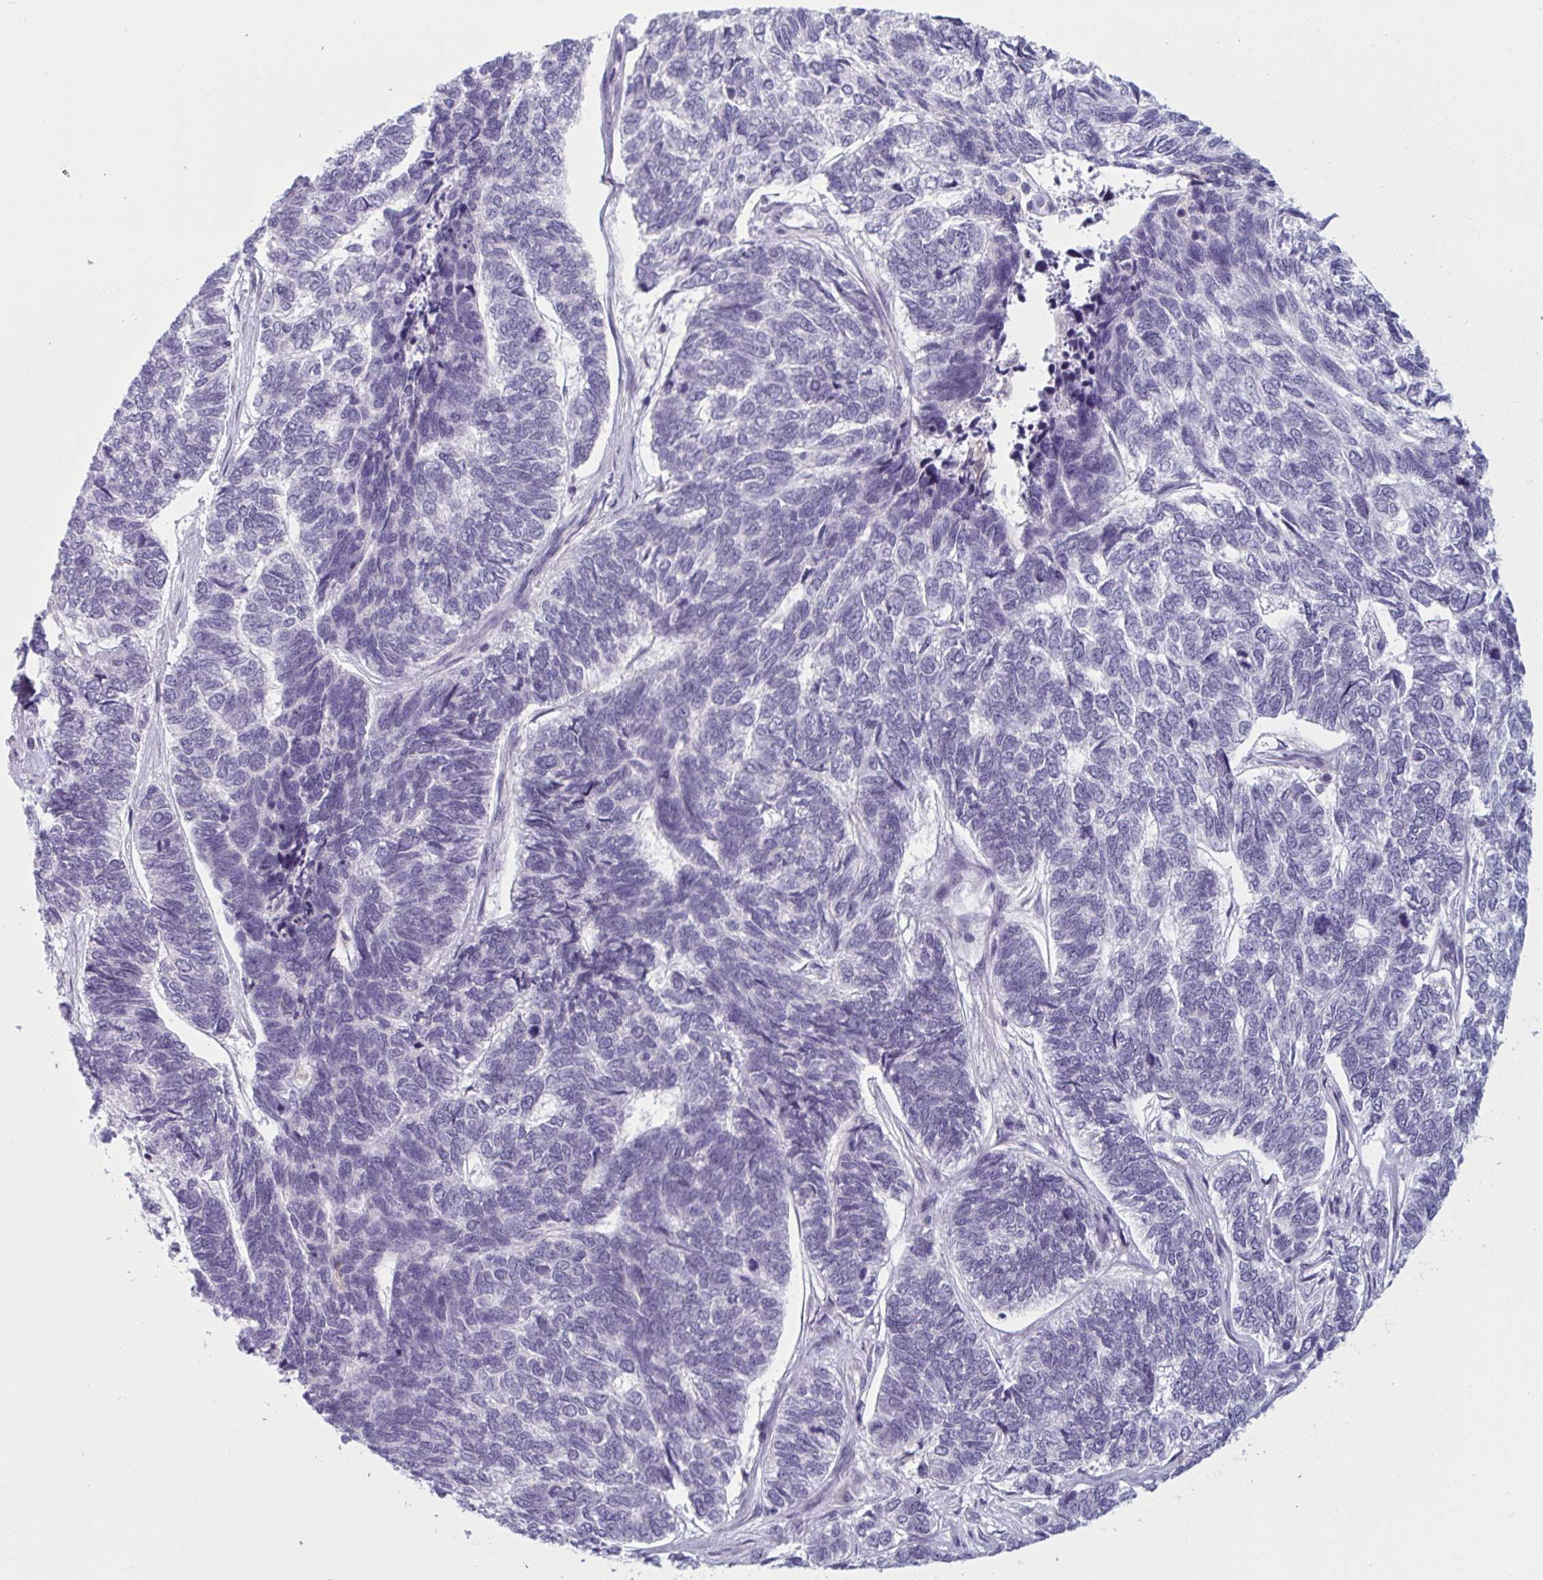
{"staining": {"intensity": "negative", "quantity": "none", "location": "none"}, "tissue": "skin cancer", "cell_type": "Tumor cells", "image_type": "cancer", "snomed": [{"axis": "morphology", "description": "Basal cell carcinoma"}, {"axis": "topography", "description": "Skin"}], "caption": "Skin cancer stained for a protein using immunohistochemistry (IHC) shows no staining tumor cells.", "gene": "OR1L3", "patient": {"sex": "female", "age": 65}}